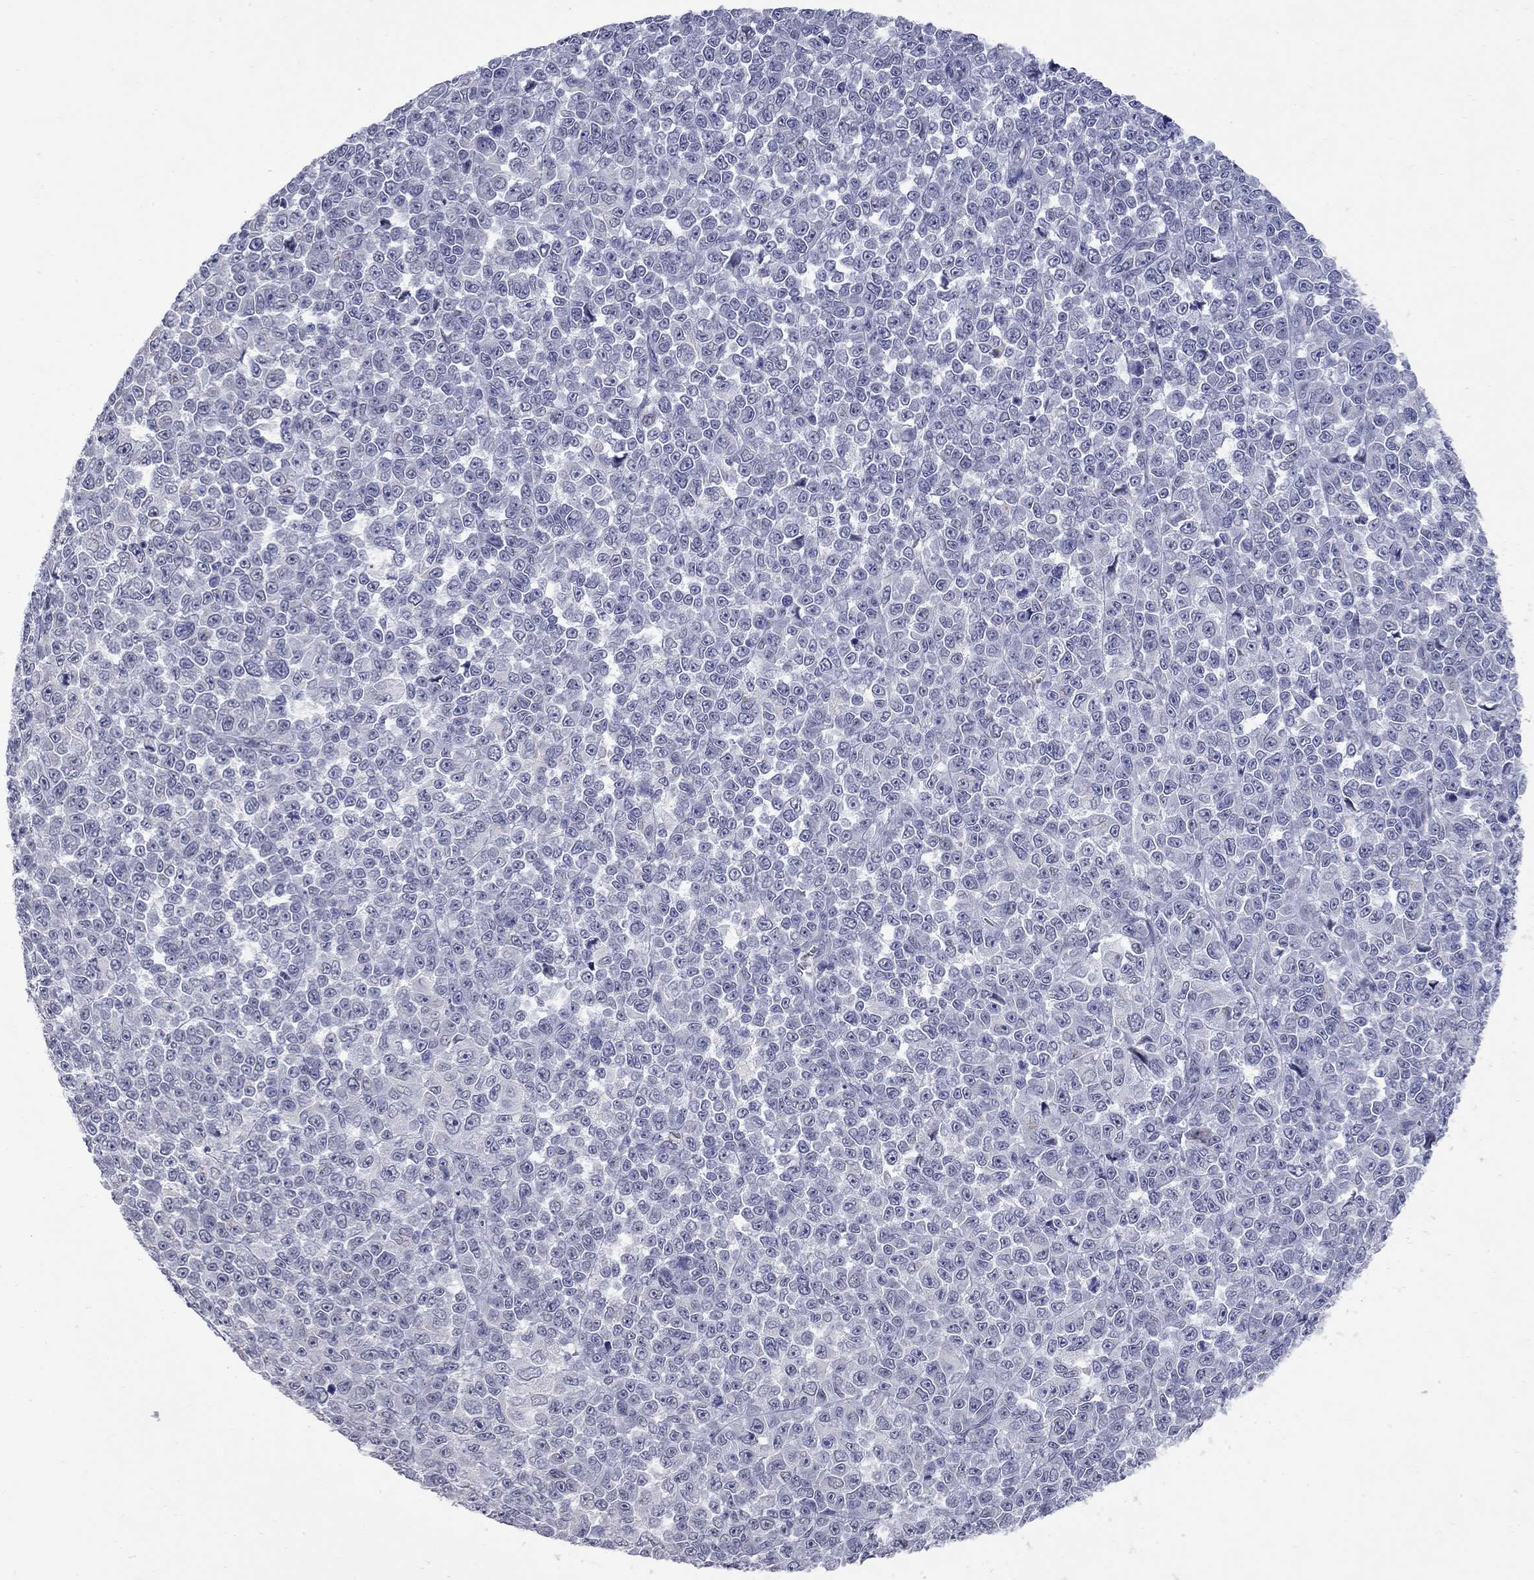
{"staining": {"intensity": "negative", "quantity": "none", "location": "none"}, "tissue": "melanoma", "cell_type": "Tumor cells", "image_type": "cancer", "snomed": [{"axis": "morphology", "description": "Malignant melanoma, NOS"}, {"axis": "topography", "description": "Skin"}], "caption": "This is an immunohistochemistry photomicrograph of melanoma. There is no positivity in tumor cells.", "gene": "HTR4", "patient": {"sex": "female", "age": 95}}